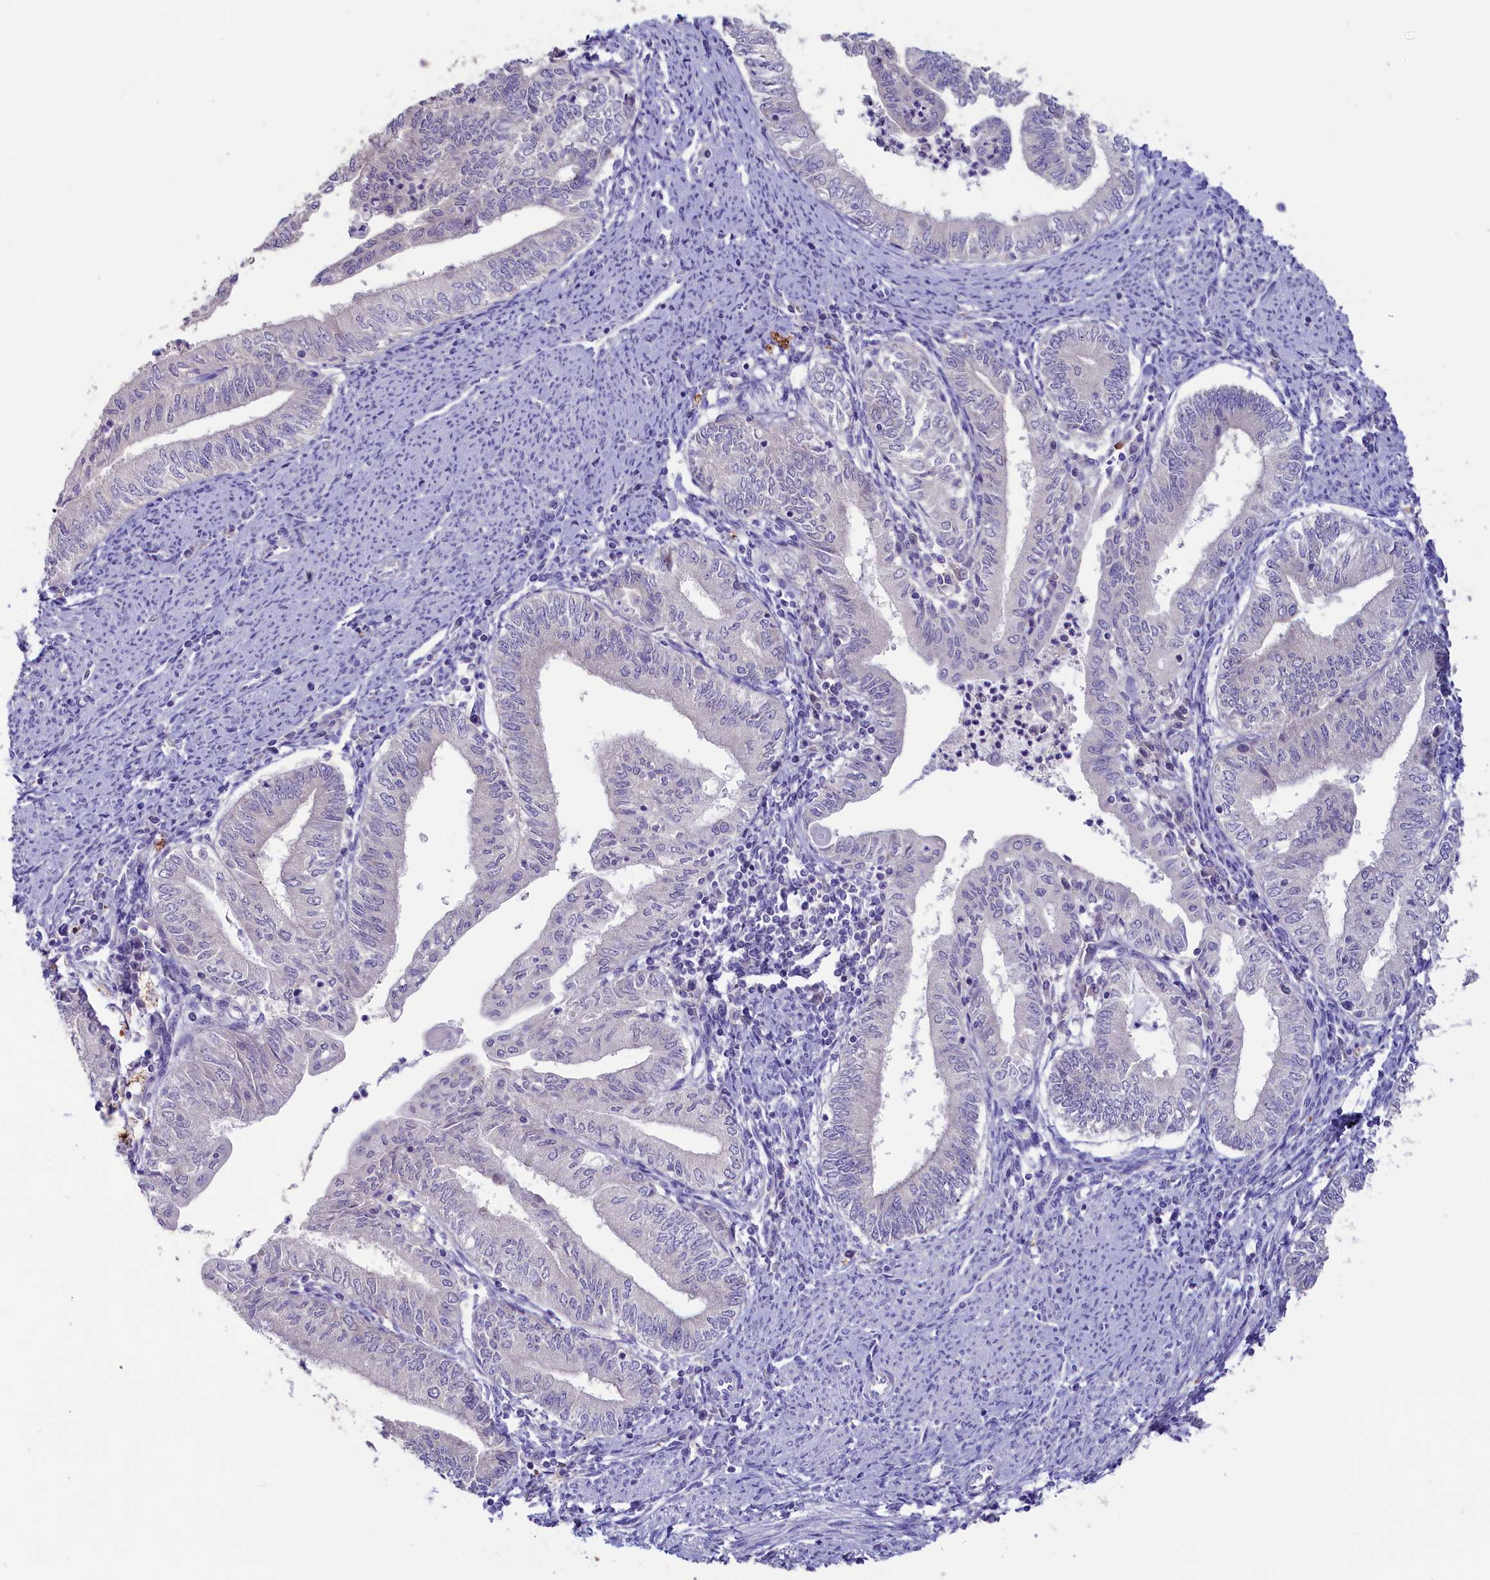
{"staining": {"intensity": "negative", "quantity": "none", "location": "none"}, "tissue": "endometrial cancer", "cell_type": "Tumor cells", "image_type": "cancer", "snomed": [{"axis": "morphology", "description": "Adenocarcinoma, NOS"}, {"axis": "topography", "description": "Endometrium"}], "caption": "IHC of human endometrial adenocarcinoma demonstrates no positivity in tumor cells.", "gene": "CD99L2", "patient": {"sex": "female", "age": 66}}